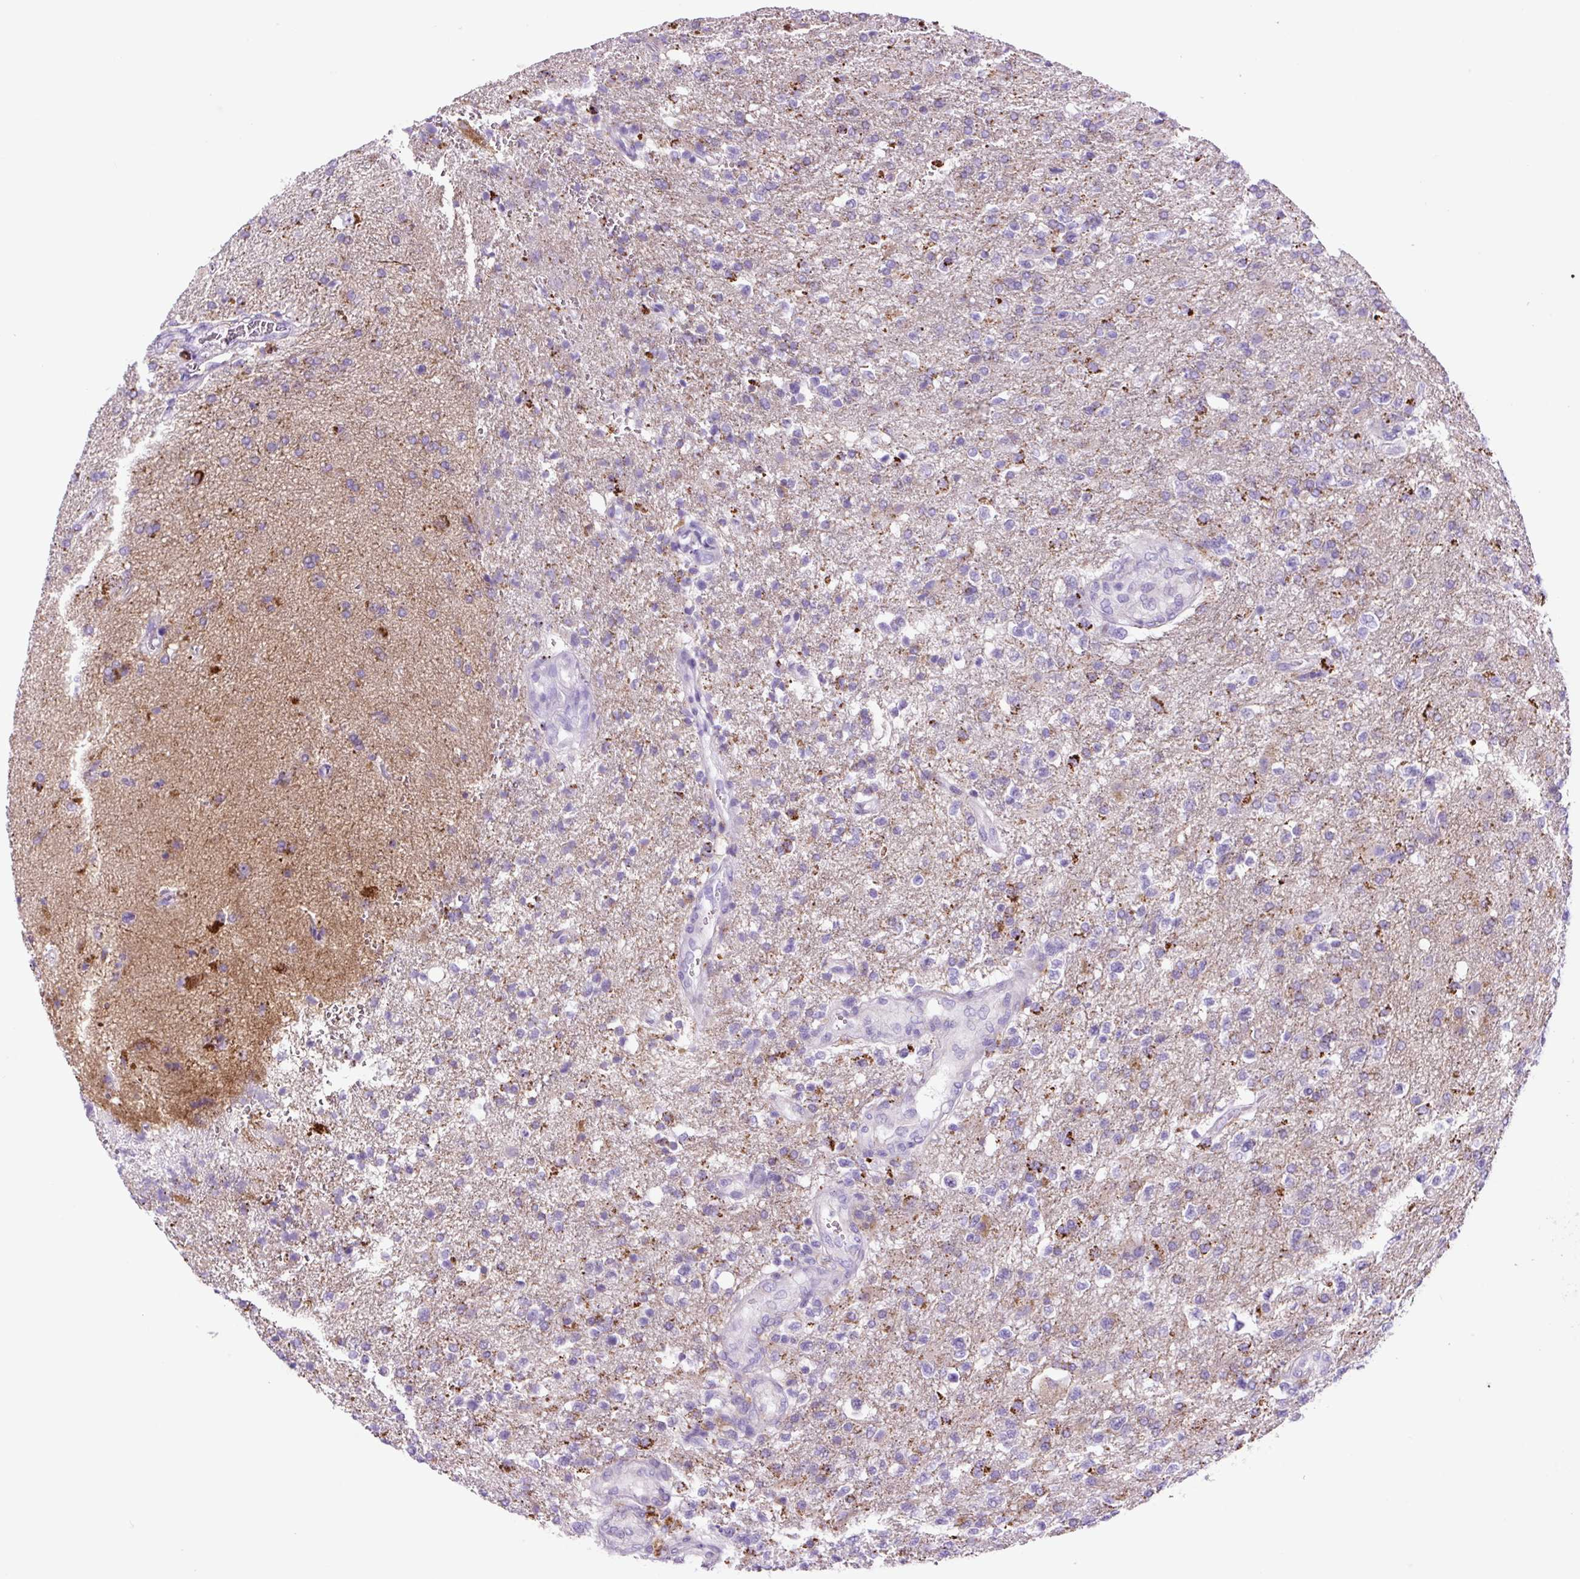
{"staining": {"intensity": "moderate", "quantity": "<25%", "location": "cytoplasmic/membranous"}, "tissue": "glioma", "cell_type": "Tumor cells", "image_type": "cancer", "snomed": [{"axis": "morphology", "description": "Glioma, malignant, High grade"}, {"axis": "topography", "description": "Brain"}], "caption": "This is an image of IHC staining of malignant high-grade glioma, which shows moderate expression in the cytoplasmic/membranous of tumor cells.", "gene": "LCN10", "patient": {"sex": "male", "age": 56}}